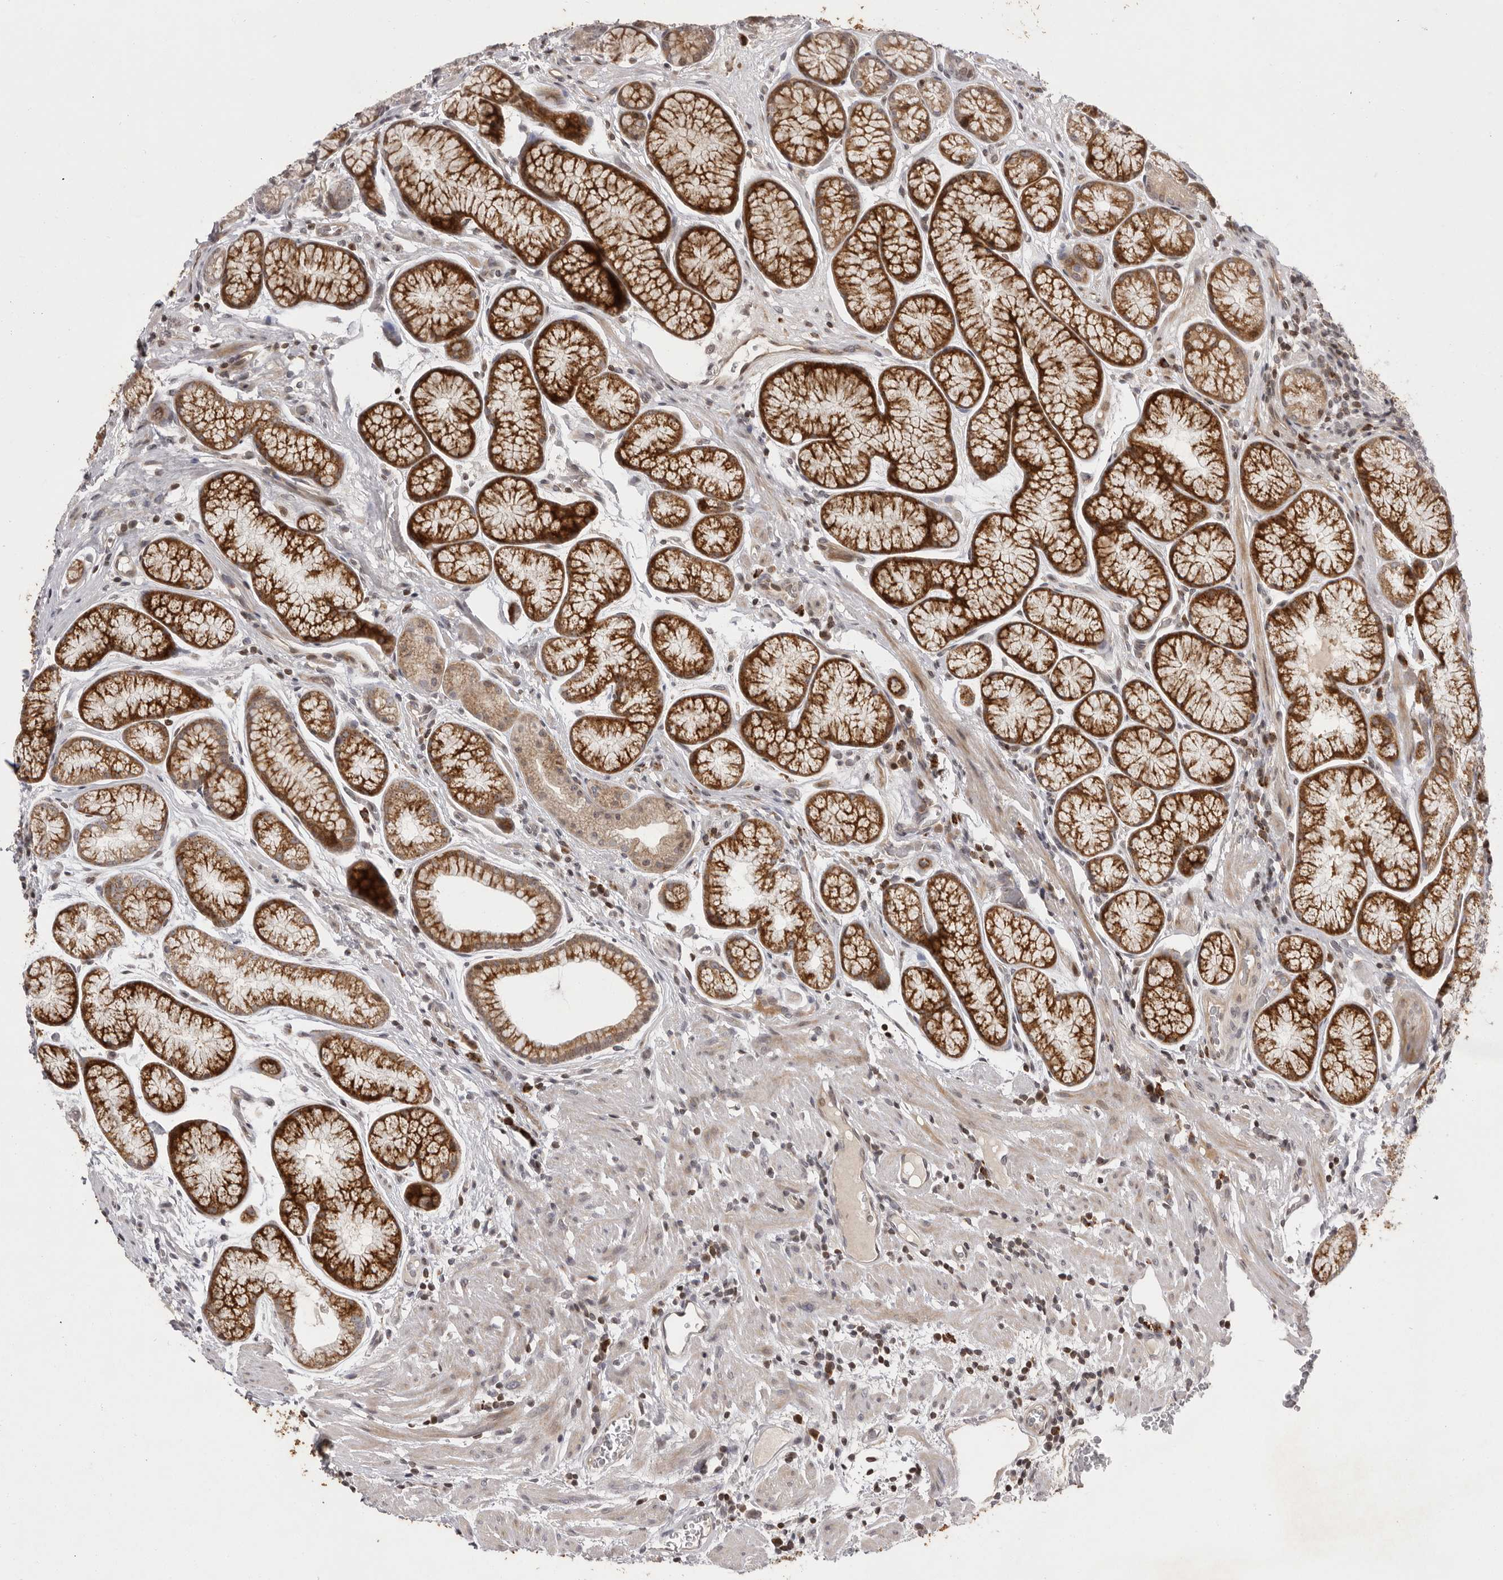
{"staining": {"intensity": "strong", "quantity": ">75%", "location": "cytoplasmic/membranous"}, "tissue": "stomach", "cell_type": "Glandular cells", "image_type": "normal", "snomed": [{"axis": "morphology", "description": "Normal tissue, NOS"}, {"axis": "topography", "description": "Stomach"}], "caption": "Immunohistochemical staining of benign stomach displays high levels of strong cytoplasmic/membranous positivity in approximately >75% of glandular cells. The staining is performed using DAB brown chromogen to label protein expression. The nuclei are counter-stained blue using hematoxylin.", "gene": "AZIN1", "patient": {"sex": "male", "age": 42}}